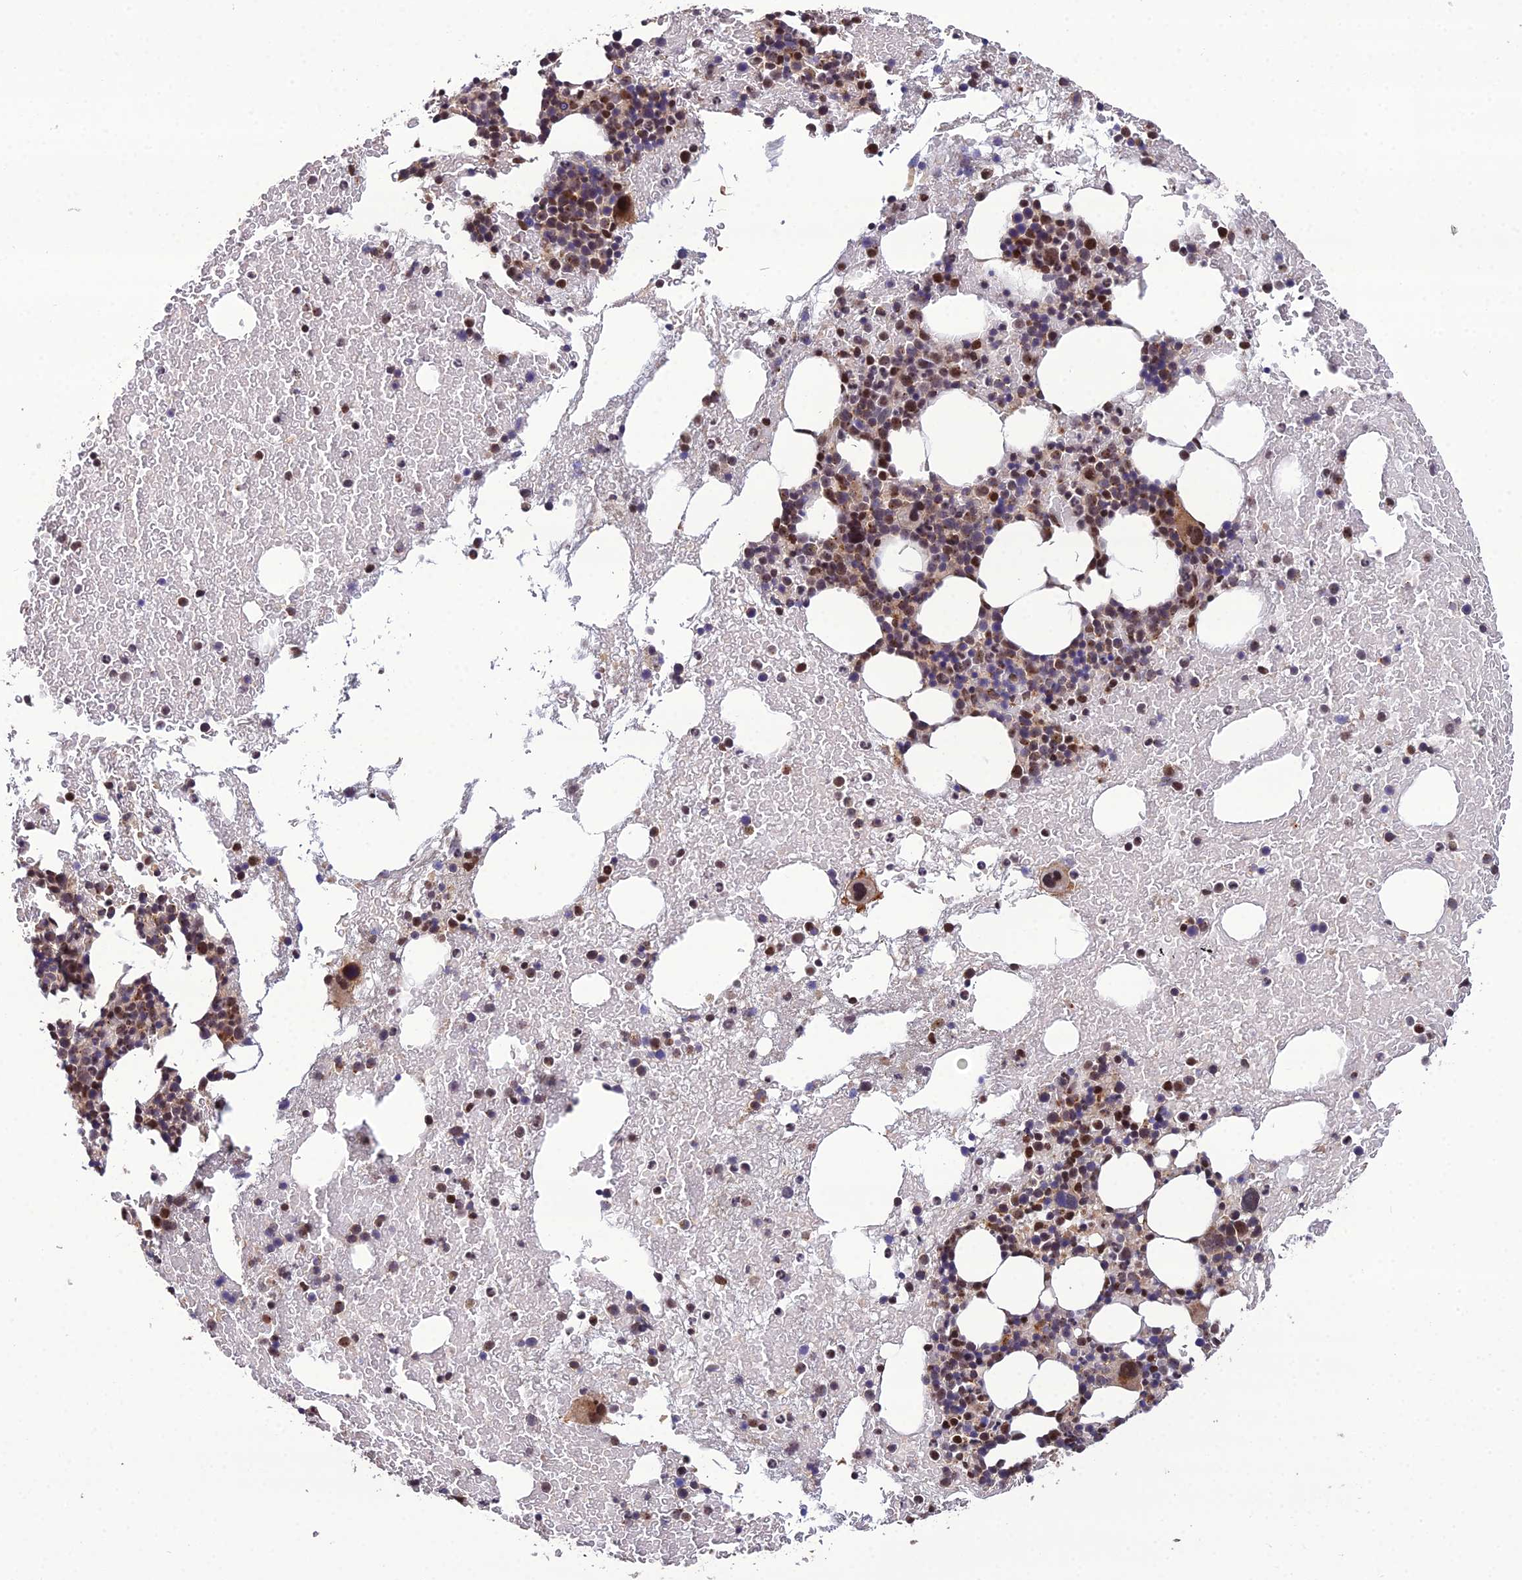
{"staining": {"intensity": "moderate", "quantity": "<25%", "location": "cytoplasmic/membranous,nuclear"}, "tissue": "bone marrow", "cell_type": "Hematopoietic cells", "image_type": "normal", "snomed": [{"axis": "morphology", "description": "Normal tissue, NOS"}, {"axis": "topography", "description": "Bone marrow"}], "caption": "Immunohistochemistry (IHC) histopathology image of benign human bone marrow stained for a protein (brown), which reveals low levels of moderate cytoplasmic/membranous,nuclear expression in approximately <25% of hematopoietic cells.", "gene": "ARL2", "patient": {"sex": "male", "age": 57}}